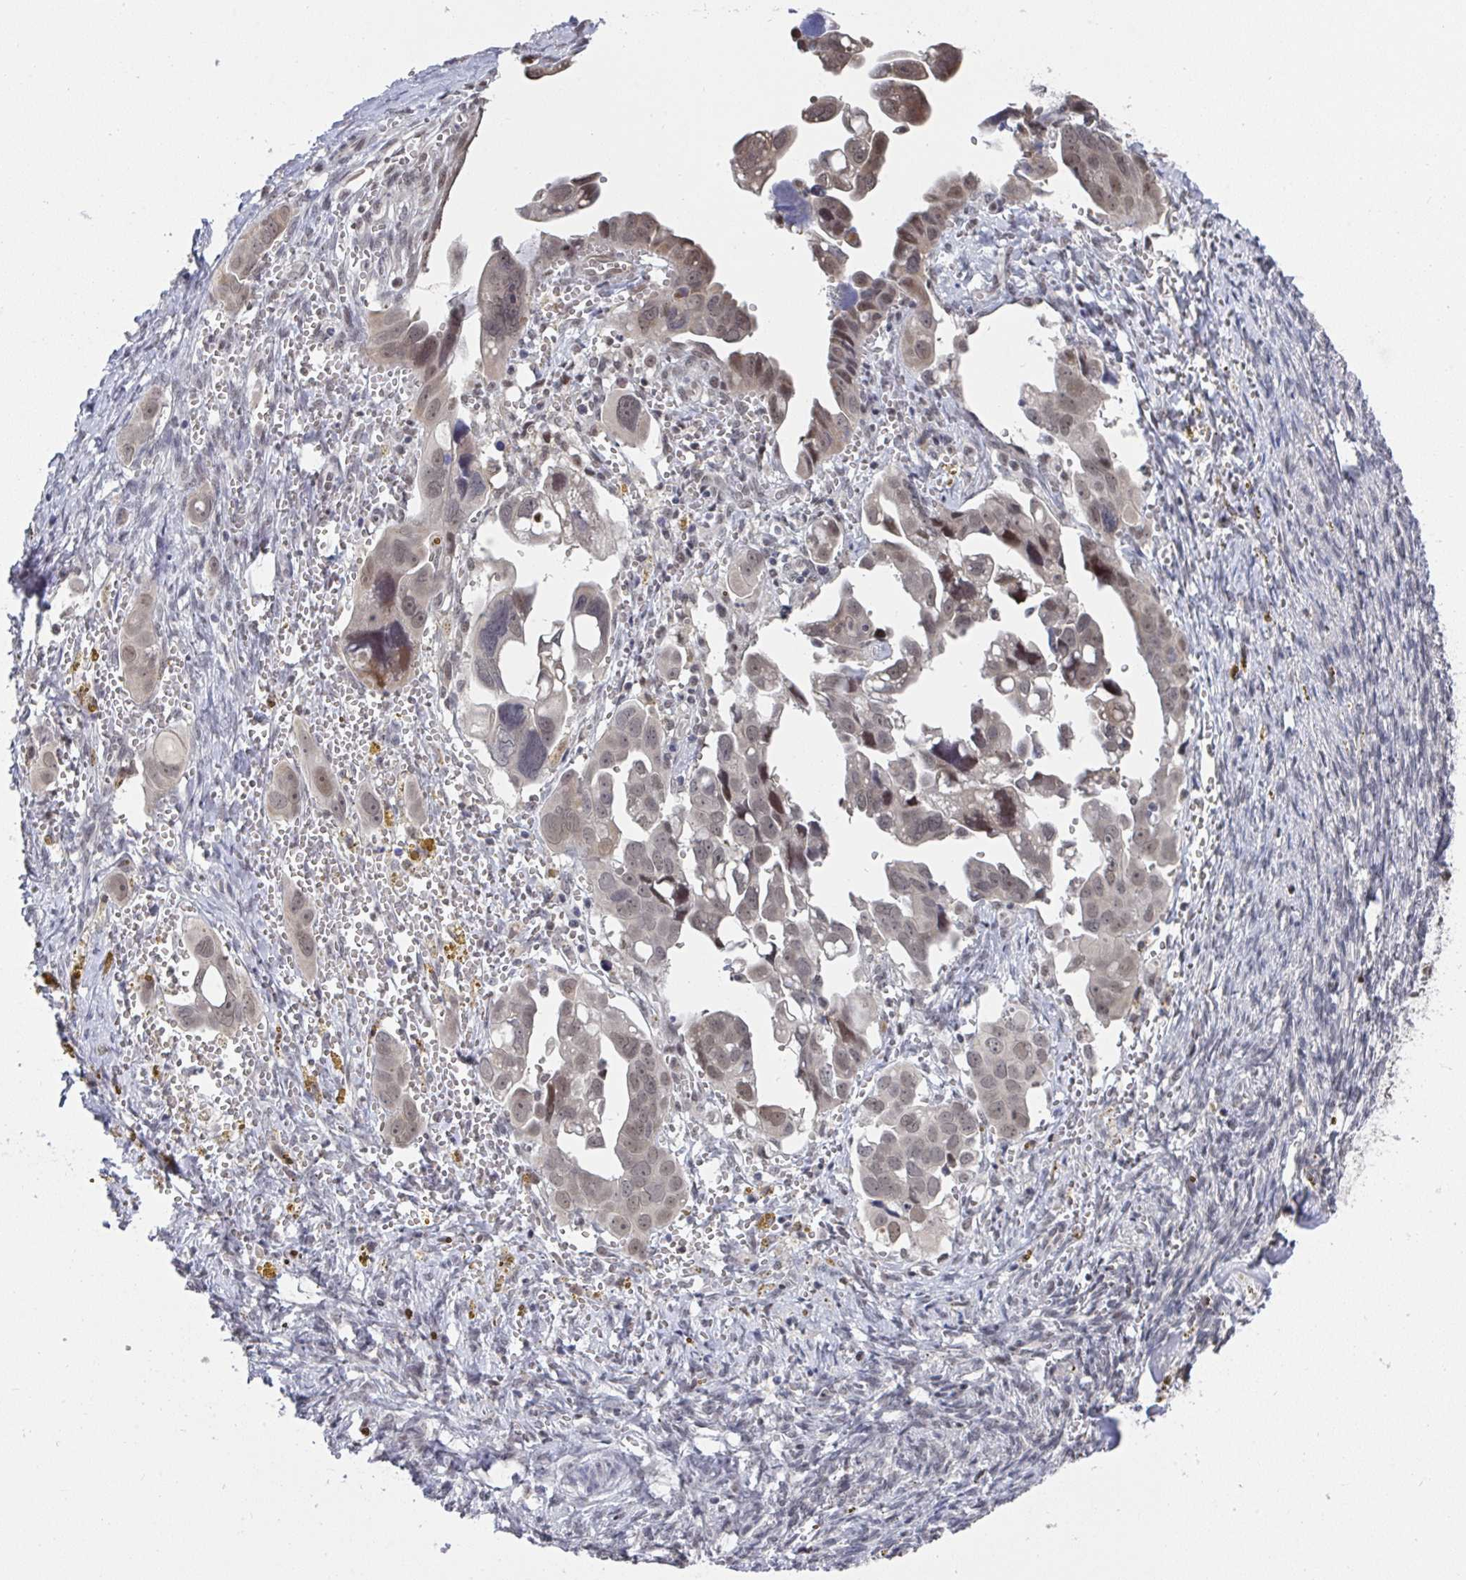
{"staining": {"intensity": "weak", "quantity": ">75%", "location": "nuclear"}, "tissue": "ovarian cancer", "cell_type": "Tumor cells", "image_type": "cancer", "snomed": [{"axis": "morphology", "description": "Cystadenocarcinoma, serous, NOS"}, {"axis": "topography", "description": "Ovary"}], "caption": "Human ovarian cancer (serous cystadenocarcinoma) stained for a protein (brown) shows weak nuclear positive expression in about >75% of tumor cells.", "gene": "JMJD1C", "patient": {"sex": "female", "age": 59}}